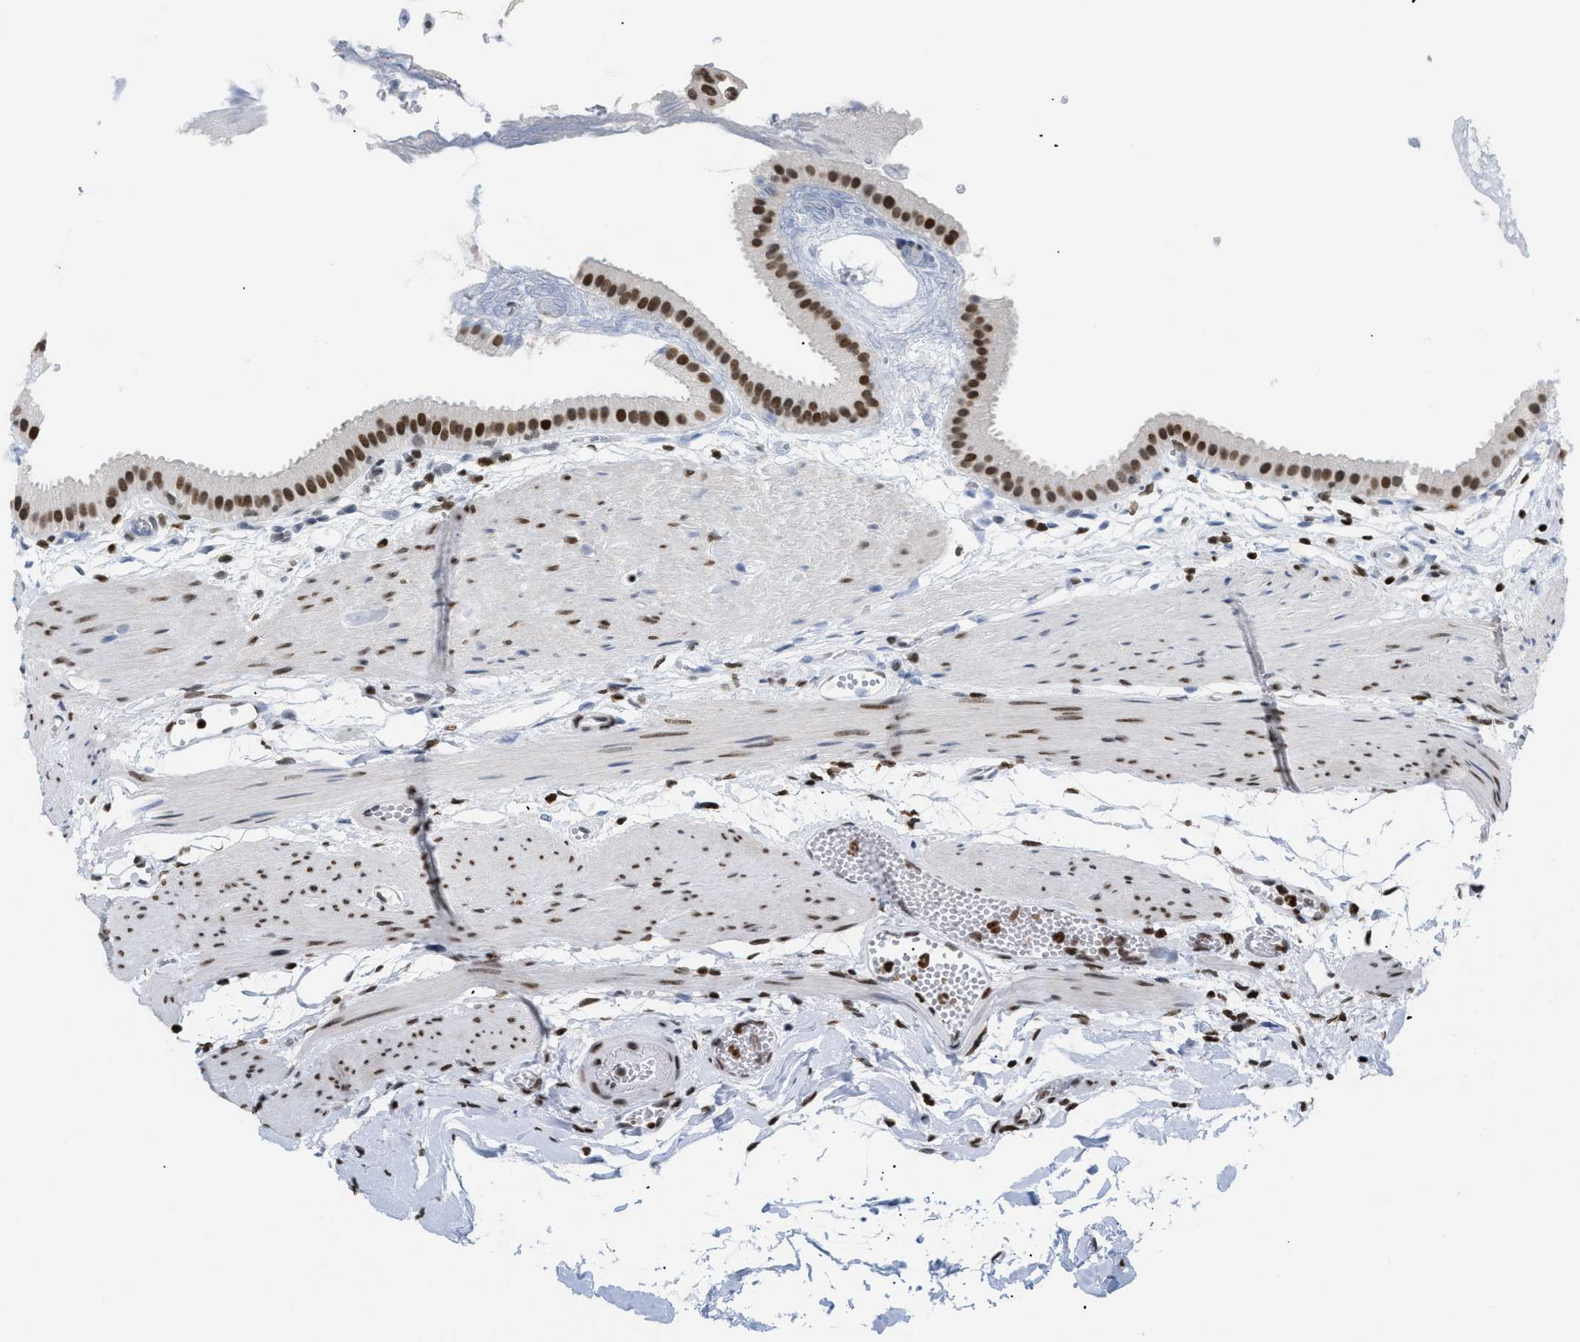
{"staining": {"intensity": "strong", "quantity": ">75%", "location": "nuclear"}, "tissue": "gallbladder", "cell_type": "Glandular cells", "image_type": "normal", "snomed": [{"axis": "morphology", "description": "Normal tissue, NOS"}, {"axis": "topography", "description": "Gallbladder"}], "caption": "Immunohistochemical staining of benign gallbladder shows >75% levels of strong nuclear protein expression in about >75% of glandular cells.", "gene": "HMGN2", "patient": {"sex": "female", "age": 64}}